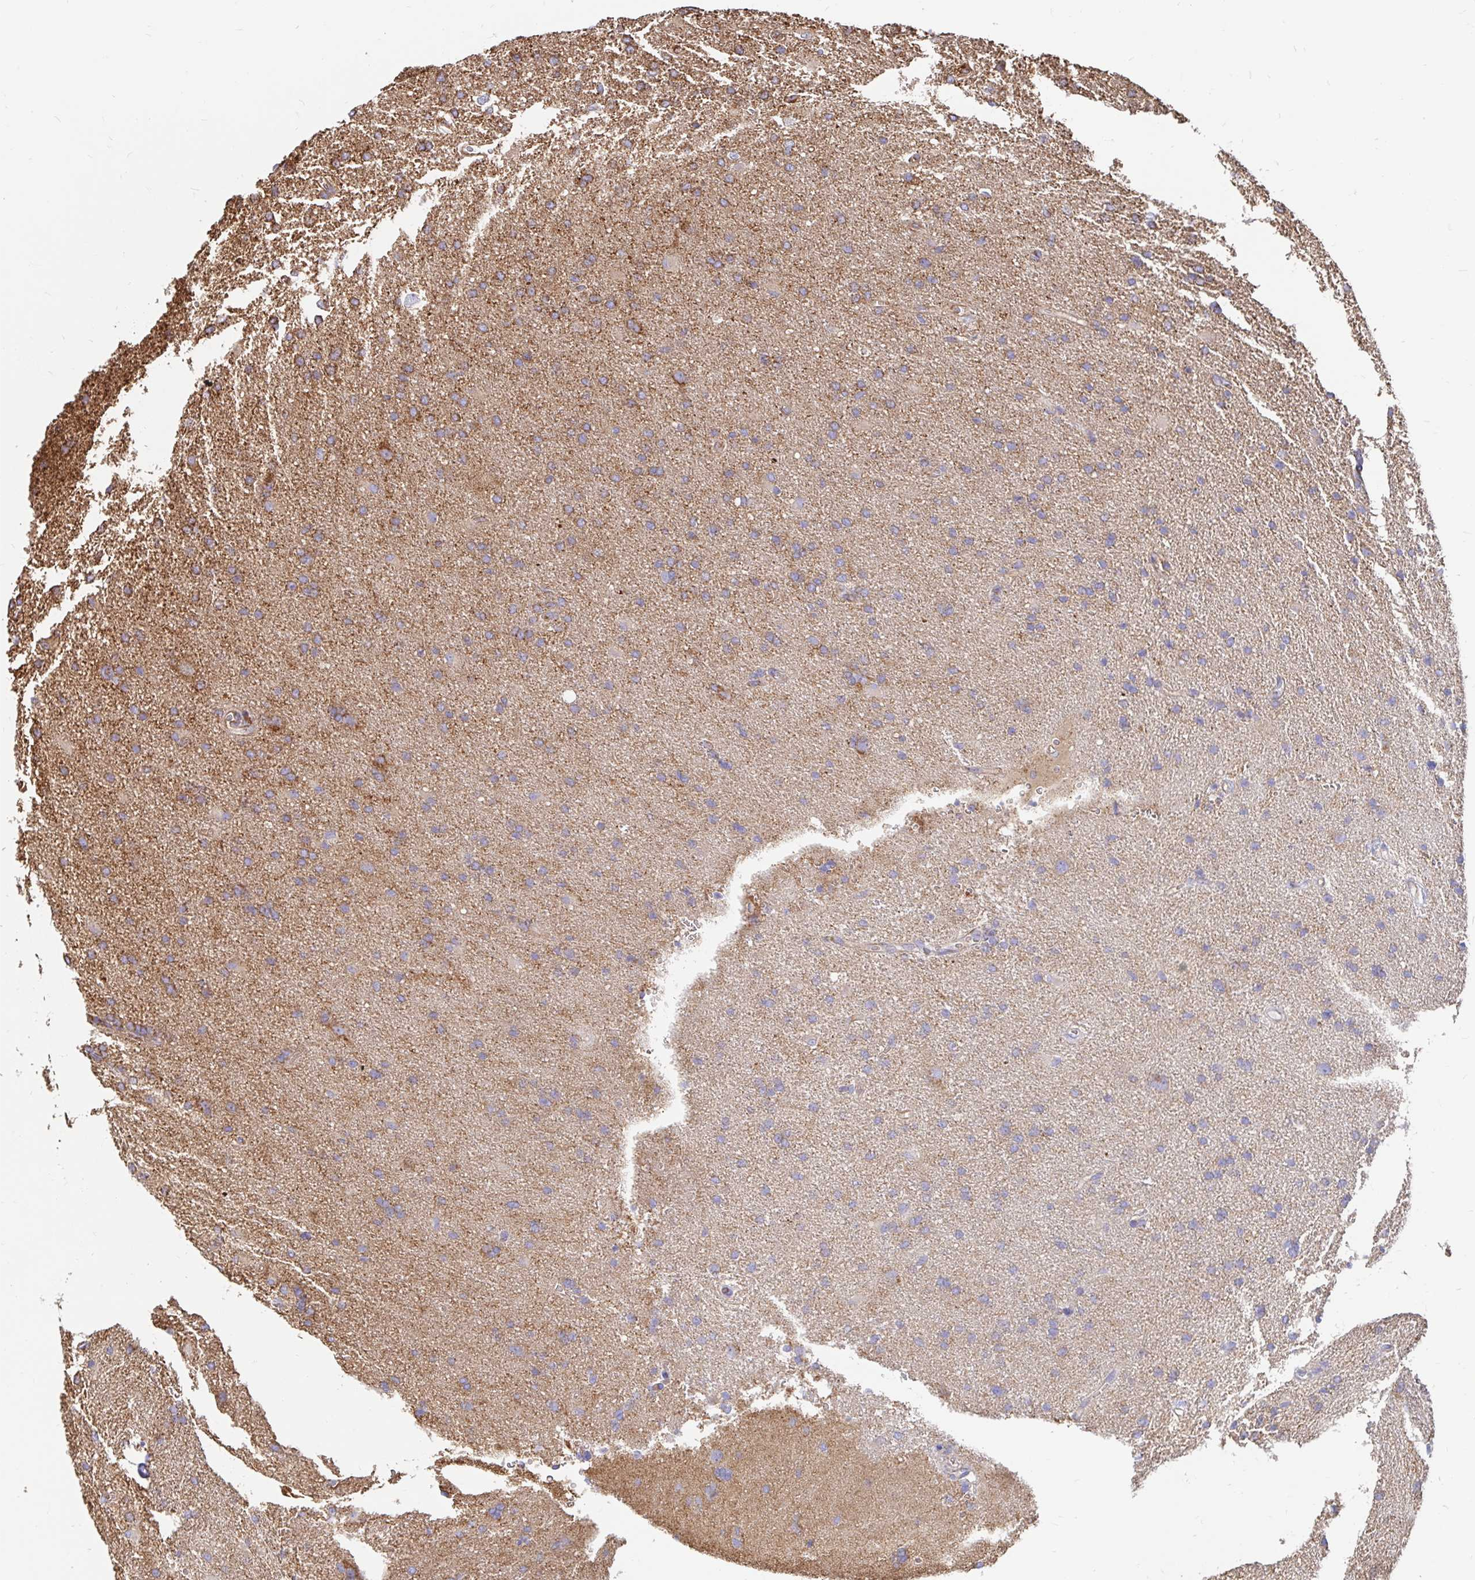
{"staining": {"intensity": "moderate", "quantity": ">75%", "location": "cytoplasmic/membranous"}, "tissue": "glioma", "cell_type": "Tumor cells", "image_type": "cancer", "snomed": [{"axis": "morphology", "description": "Glioma, malignant, Low grade"}, {"axis": "topography", "description": "Brain"}], "caption": "The image exhibits a brown stain indicating the presence of a protein in the cytoplasmic/membranous of tumor cells in malignant low-grade glioma.", "gene": "CLTC", "patient": {"sex": "male", "age": 66}}